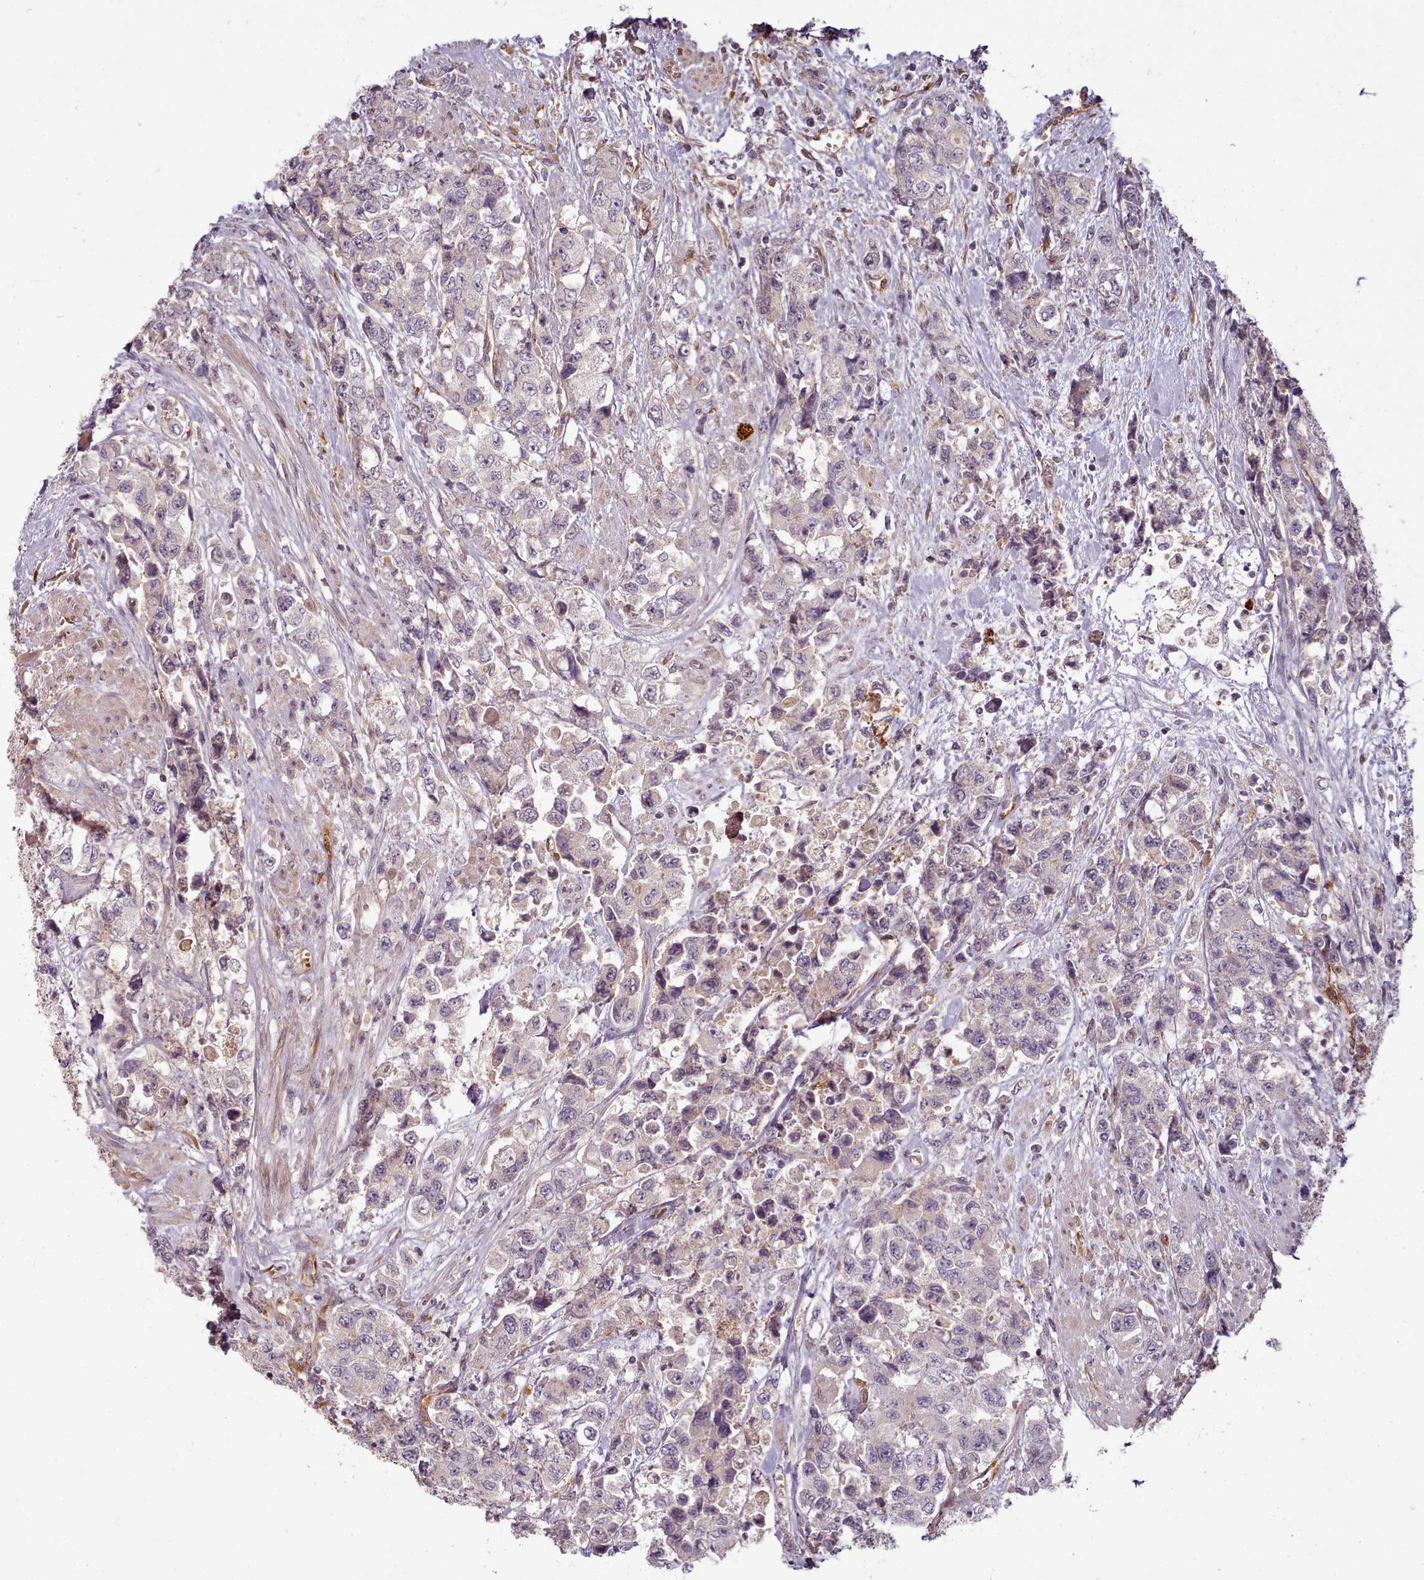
{"staining": {"intensity": "weak", "quantity": "<25%", "location": "cytoplasmic/membranous"}, "tissue": "urothelial cancer", "cell_type": "Tumor cells", "image_type": "cancer", "snomed": [{"axis": "morphology", "description": "Urothelial carcinoma, High grade"}, {"axis": "topography", "description": "Urinary bladder"}], "caption": "The micrograph exhibits no significant positivity in tumor cells of urothelial cancer.", "gene": "C1QTNF5", "patient": {"sex": "female", "age": 78}}